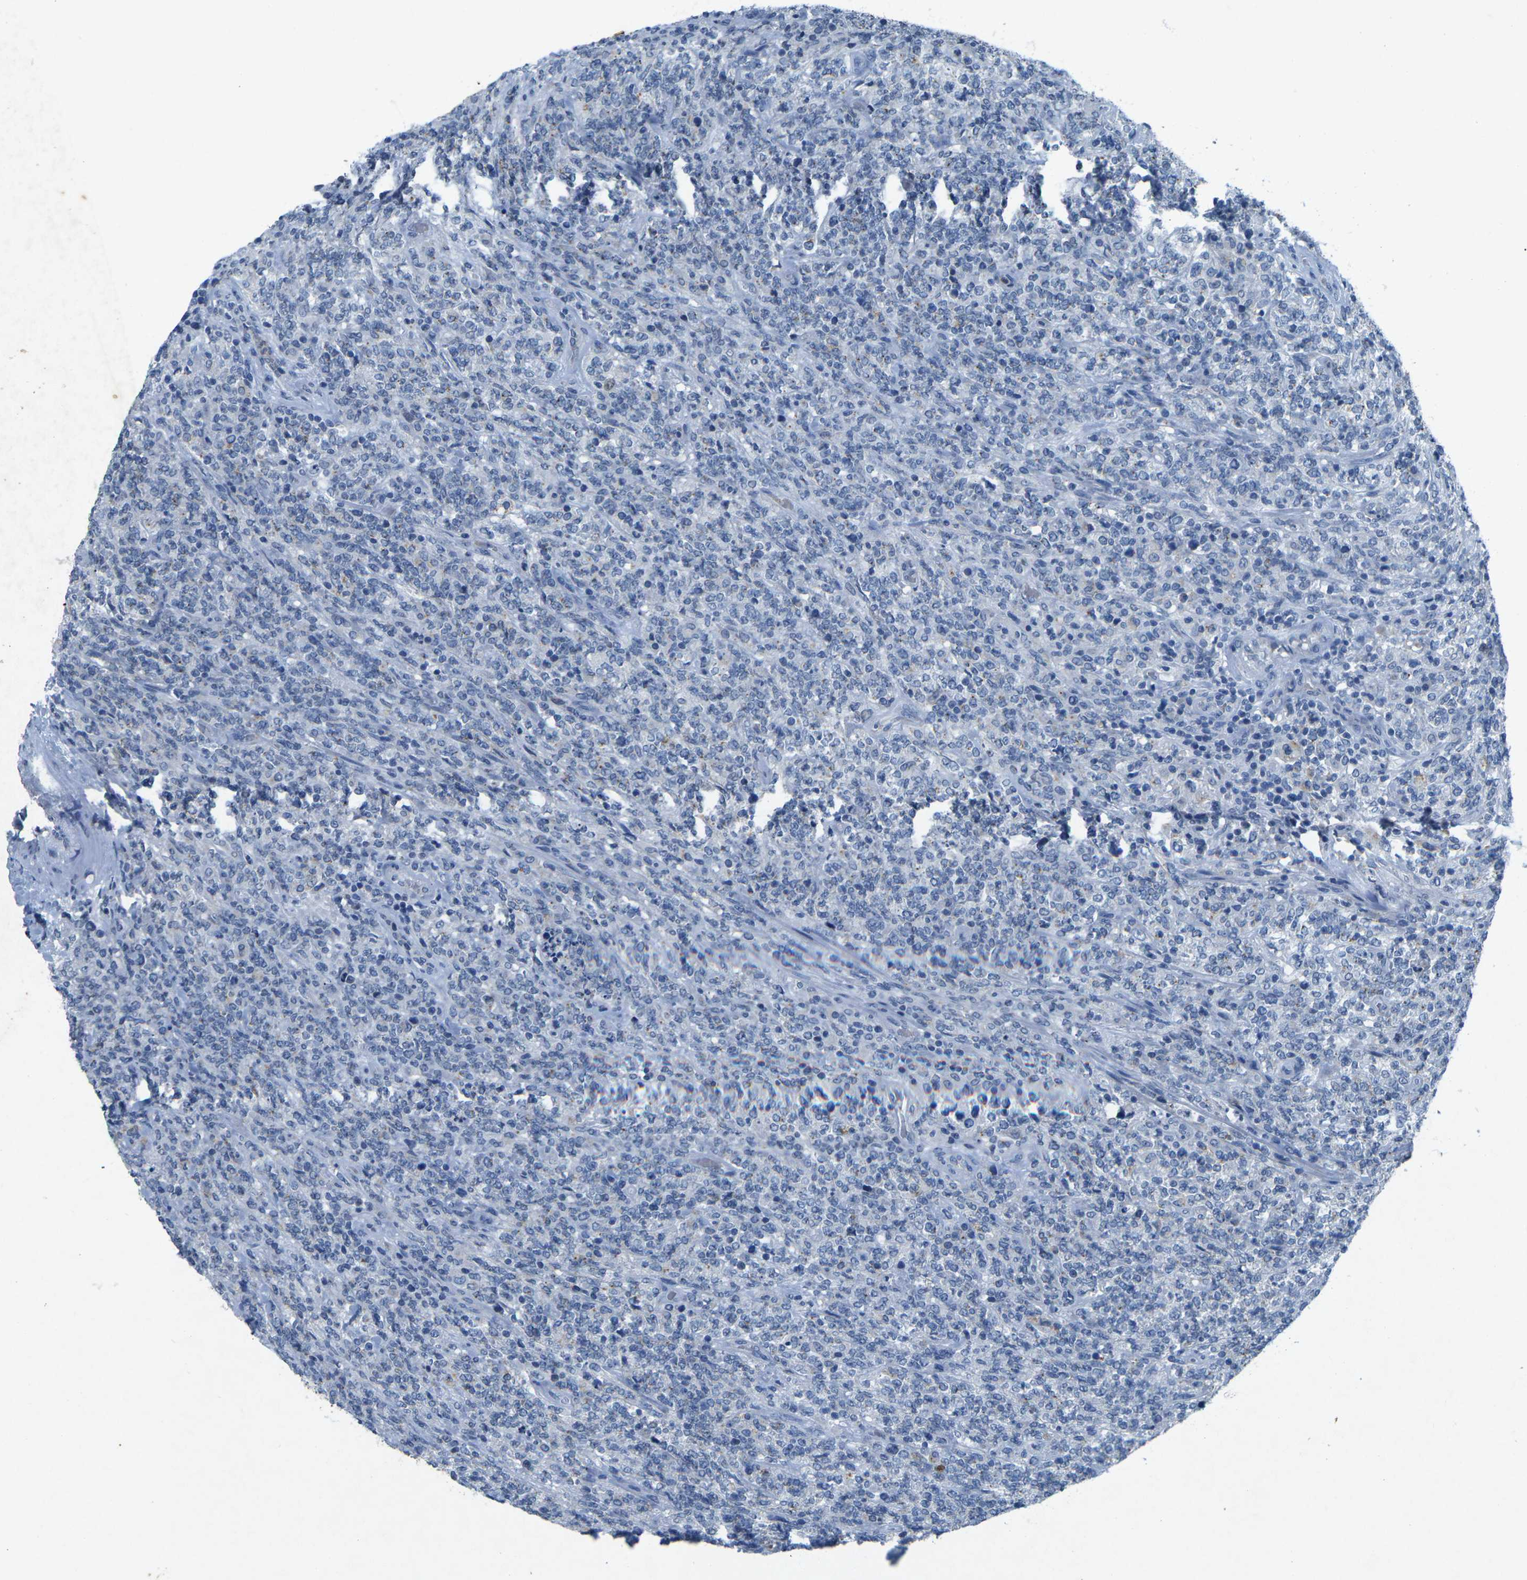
{"staining": {"intensity": "negative", "quantity": "none", "location": "none"}, "tissue": "lymphoma", "cell_type": "Tumor cells", "image_type": "cancer", "snomed": [{"axis": "morphology", "description": "Malignant lymphoma, non-Hodgkin's type, High grade"}, {"axis": "topography", "description": "Soft tissue"}], "caption": "Malignant lymphoma, non-Hodgkin's type (high-grade) was stained to show a protein in brown. There is no significant staining in tumor cells.", "gene": "PLG", "patient": {"sex": "male", "age": 18}}